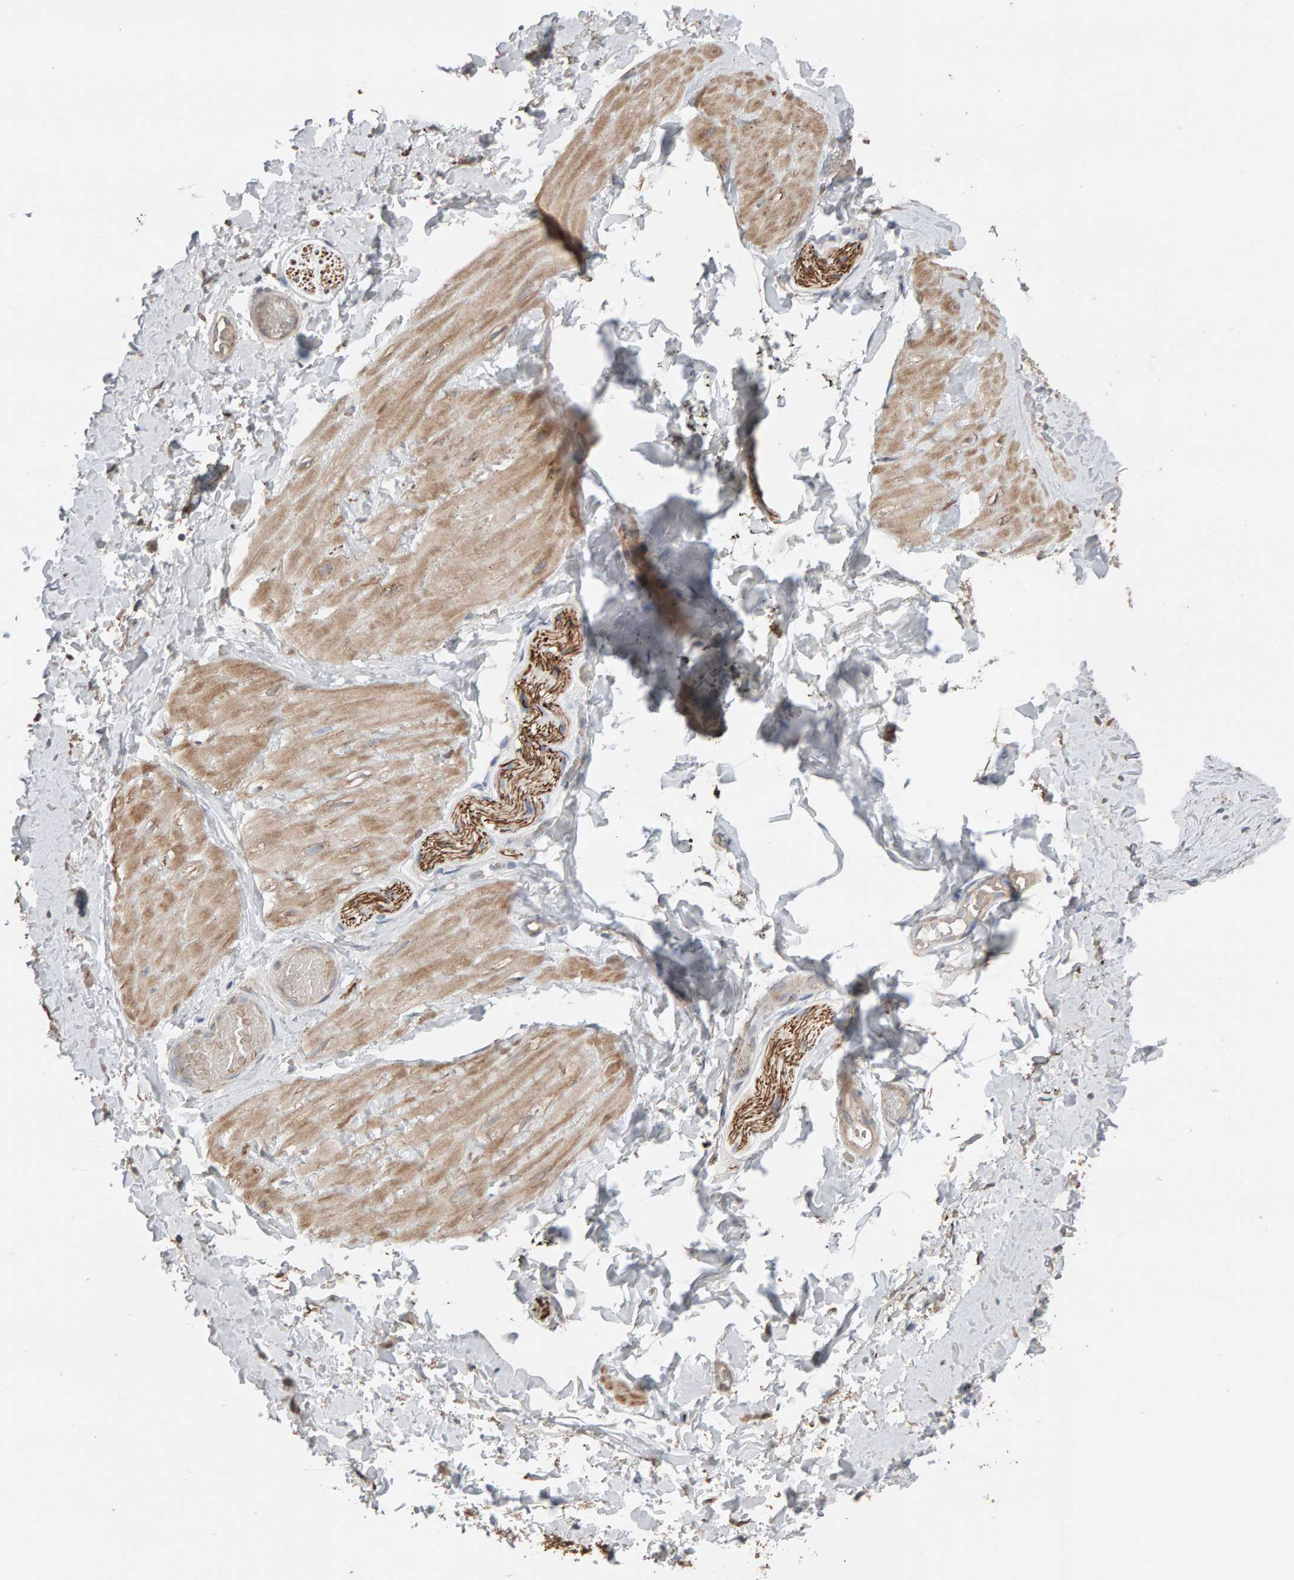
{"staining": {"intensity": "weak", "quantity": ">75%", "location": "cytoplasmic/membranous"}, "tissue": "soft tissue", "cell_type": "Fibroblasts", "image_type": "normal", "snomed": [{"axis": "morphology", "description": "Normal tissue, NOS"}, {"axis": "topography", "description": "Adipose tissue"}, {"axis": "topography", "description": "Vascular tissue"}, {"axis": "topography", "description": "Peripheral nerve tissue"}], "caption": "Benign soft tissue was stained to show a protein in brown. There is low levels of weak cytoplasmic/membranous expression in about >75% of fibroblasts.", "gene": "IPPK", "patient": {"sex": "male", "age": 25}}